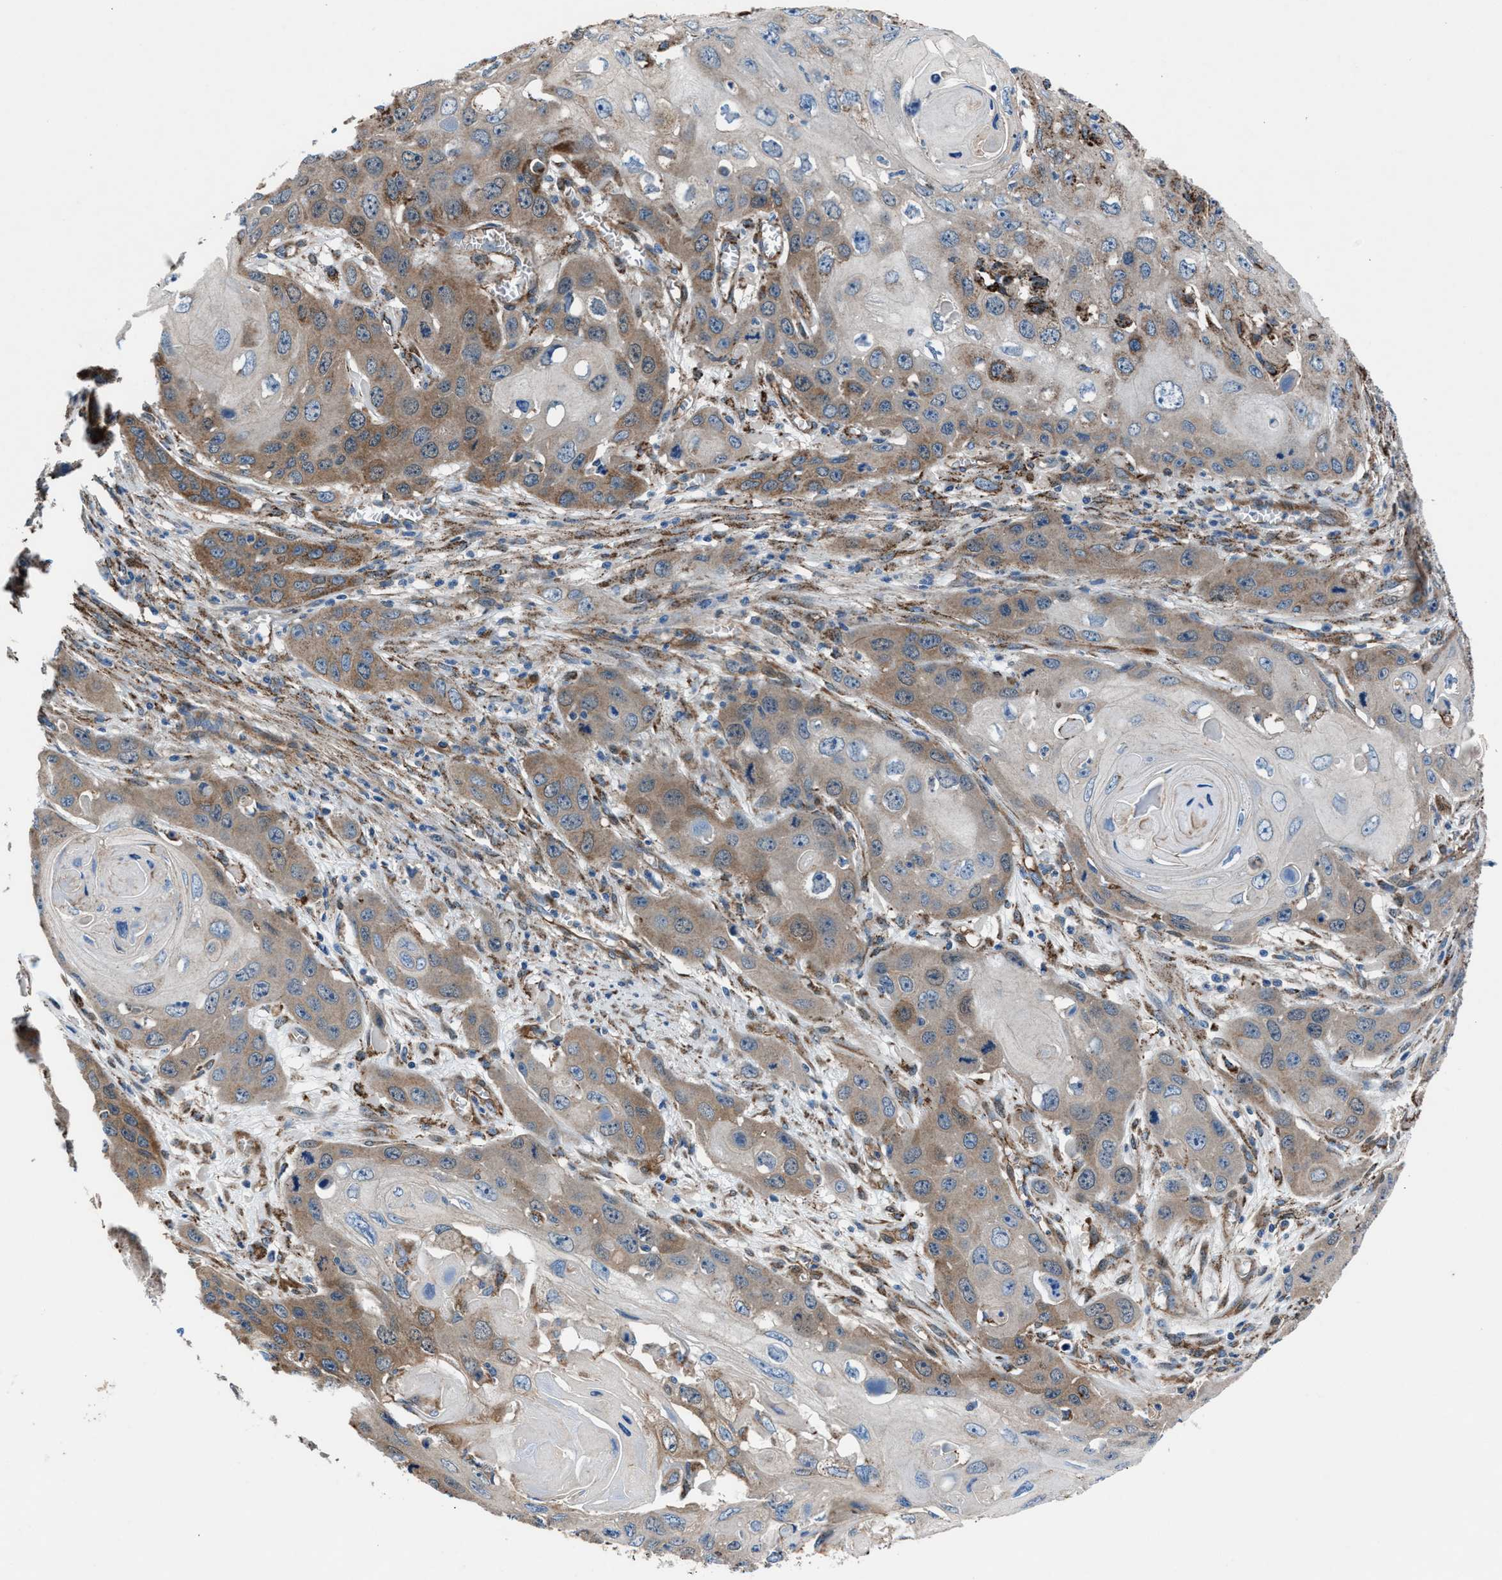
{"staining": {"intensity": "moderate", "quantity": "25%-75%", "location": "cytoplasmic/membranous"}, "tissue": "skin cancer", "cell_type": "Tumor cells", "image_type": "cancer", "snomed": [{"axis": "morphology", "description": "Squamous cell carcinoma, NOS"}, {"axis": "topography", "description": "Skin"}], "caption": "Immunohistochemistry staining of squamous cell carcinoma (skin), which displays medium levels of moderate cytoplasmic/membranous positivity in about 25%-75% of tumor cells indicating moderate cytoplasmic/membranous protein positivity. The staining was performed using DAB (3,3'-diaminobenzidine) (brown) for protein detection and nuclei were counterstained in hematoxylin (blue).", "gene": "PRTFDC1", "patient": {"sex": "male", "age": 55}}